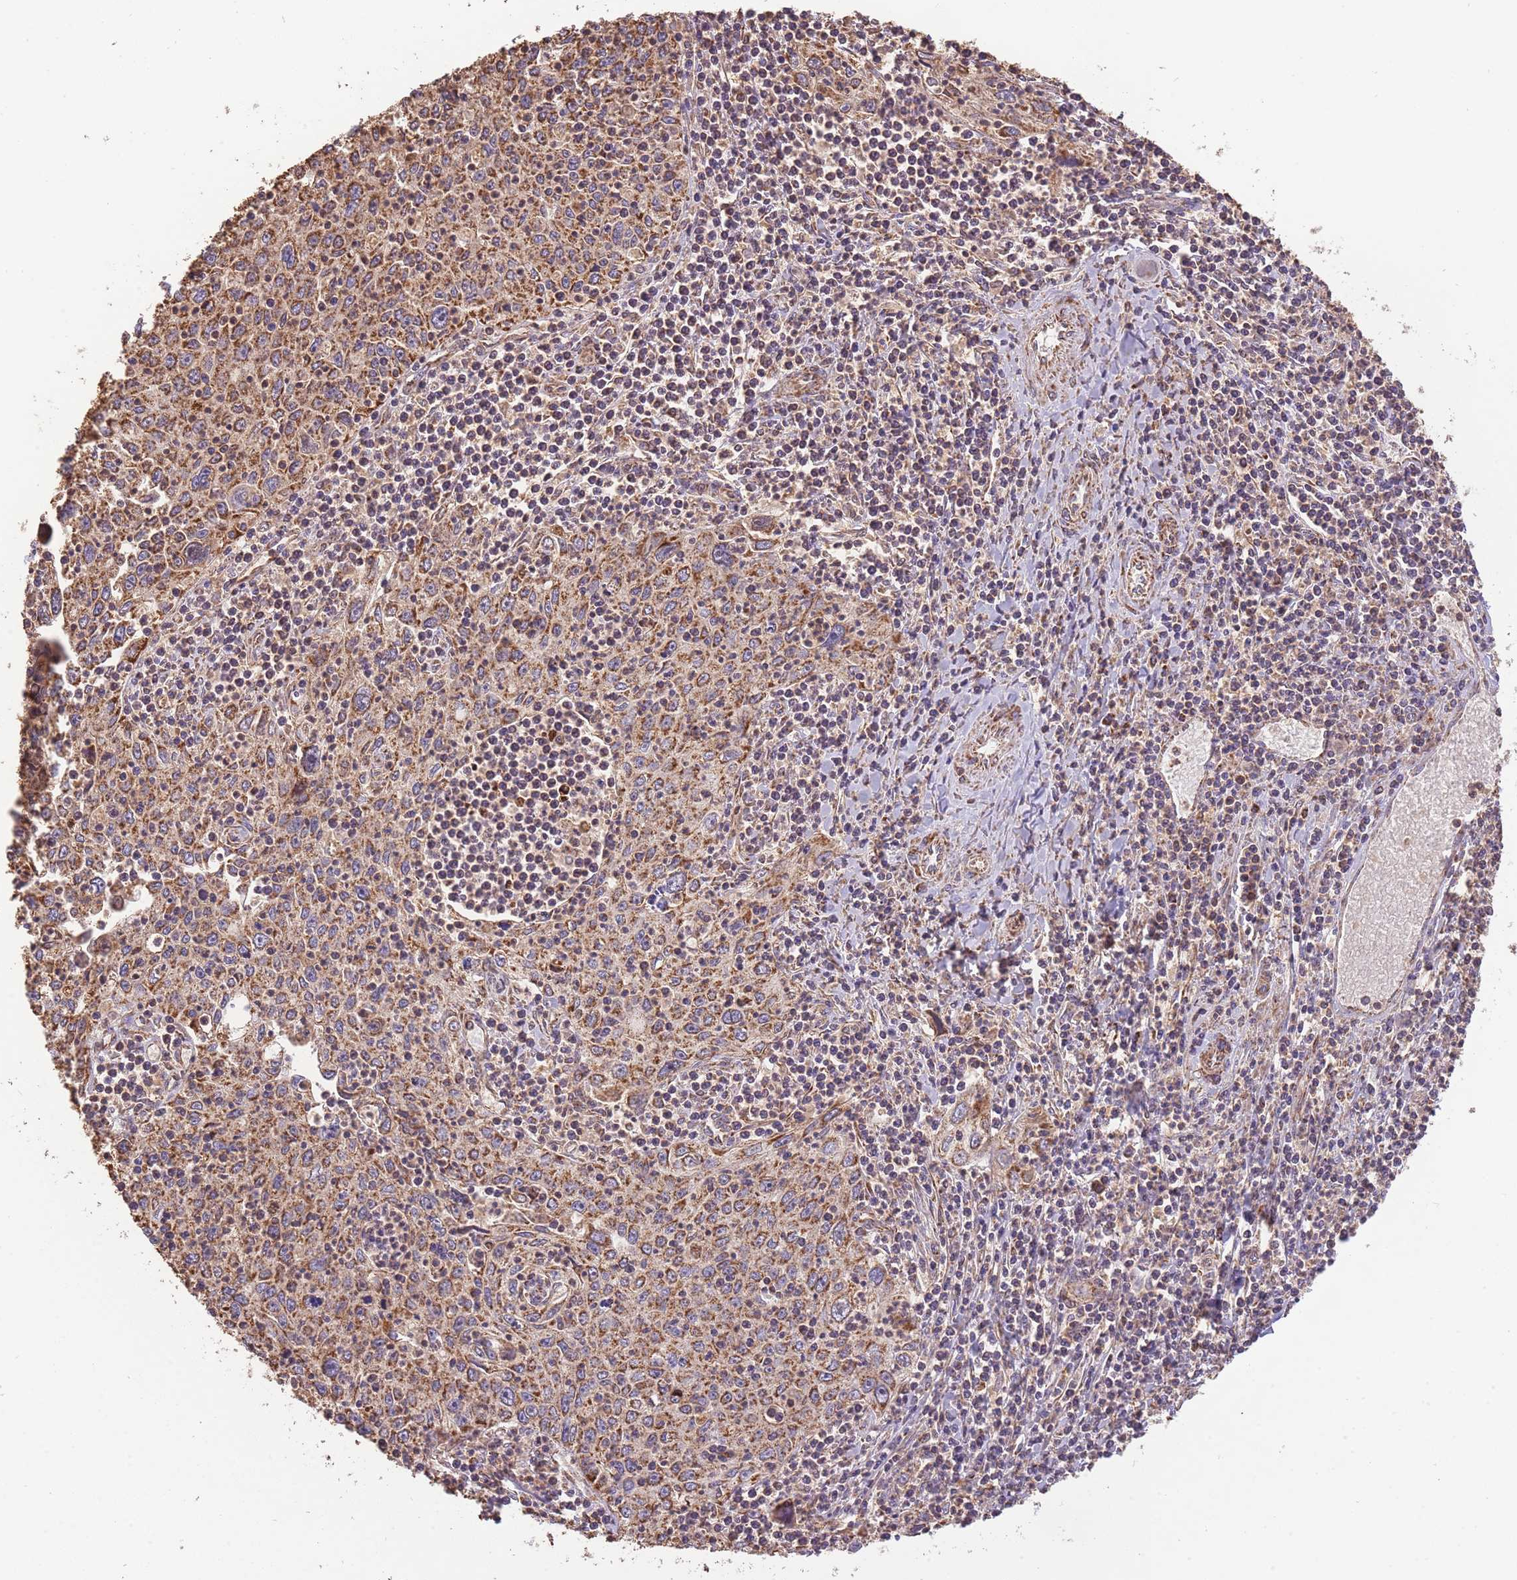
{"staining": {"intensity": "strong", "quantity": ">75%", "location": "cytoplasmic/membranous"}, "tissue": "cervical cancer", "cell_type": "Tumor cells", "image_type": "cancer", "snomed": [{"axis": "morphology", "description": "Squamous cell carcinoma, NOS"}, {"axis": "topography", "description": "Cervix"}], "caption": "Approximately >75% of tumor cells in cervical cancer display strong cytoplasmic/membranous protein positivity as visualized by brown immunohistochemical staining.", "gene": "PREP", "patient": {"sex": "female", "age": 30}}